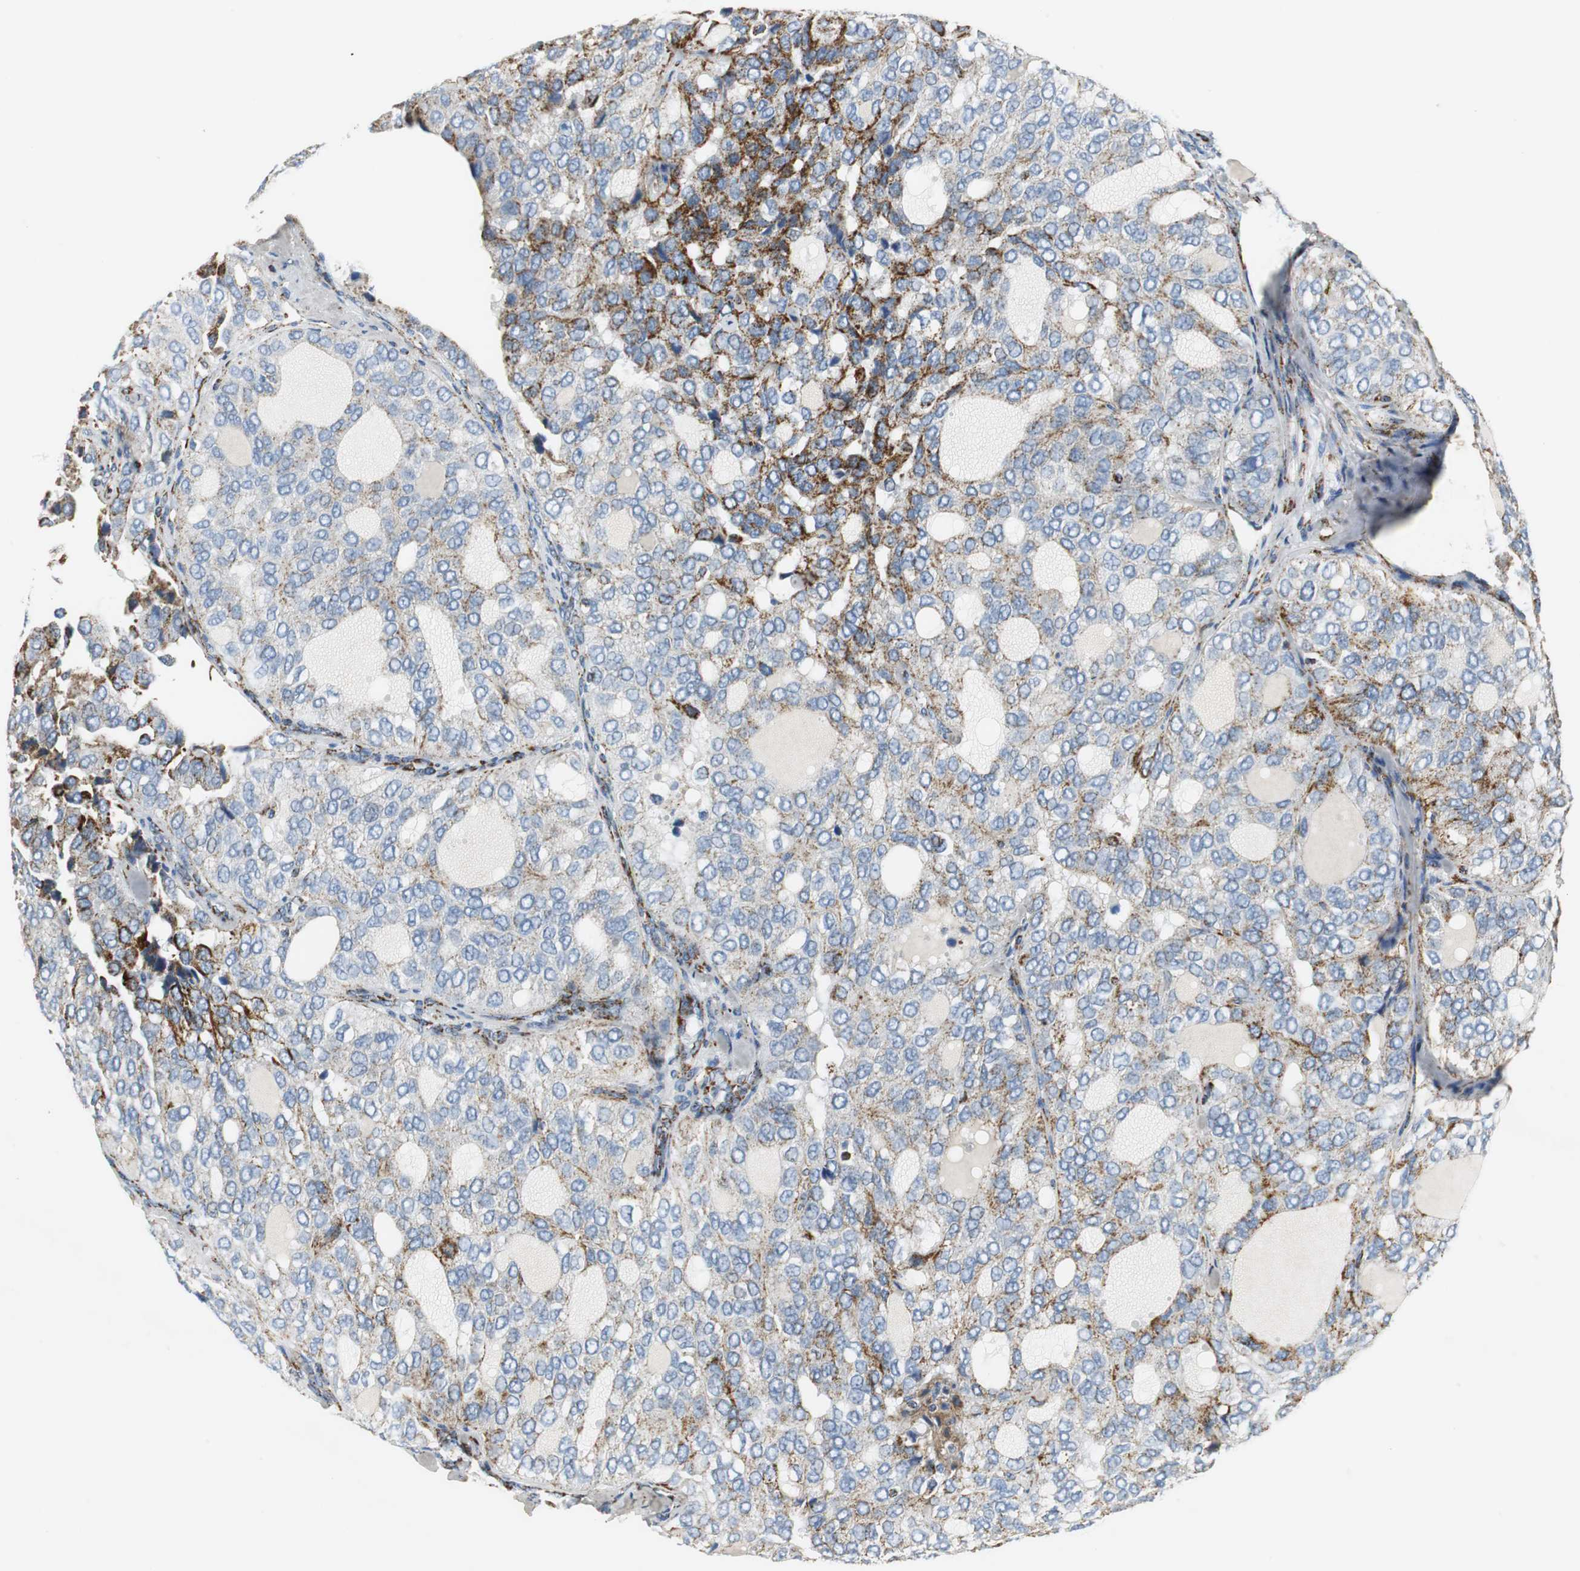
{"staining": {"intensity": "strong", "quantity": "<25%", "location": "cytoplasmic/membranous"}, "tissue": "thyroid cancer", "cell_type": "Tumor cells", "image_type": "cancer", "snomed": [{"axis": "morphology", "description": "Follicular adenoma carcinoma, NOS"}, {"axis": "topography", "description": "Thyroid gland"}], "caption": "A medium amount of strong cytoplasmic/membranous positivity is seen in about <25% of tumor cells in thyroid cancer tissue.", "gene": "C1QTNF7", "patient": {"sex": "male", "age": 75}}